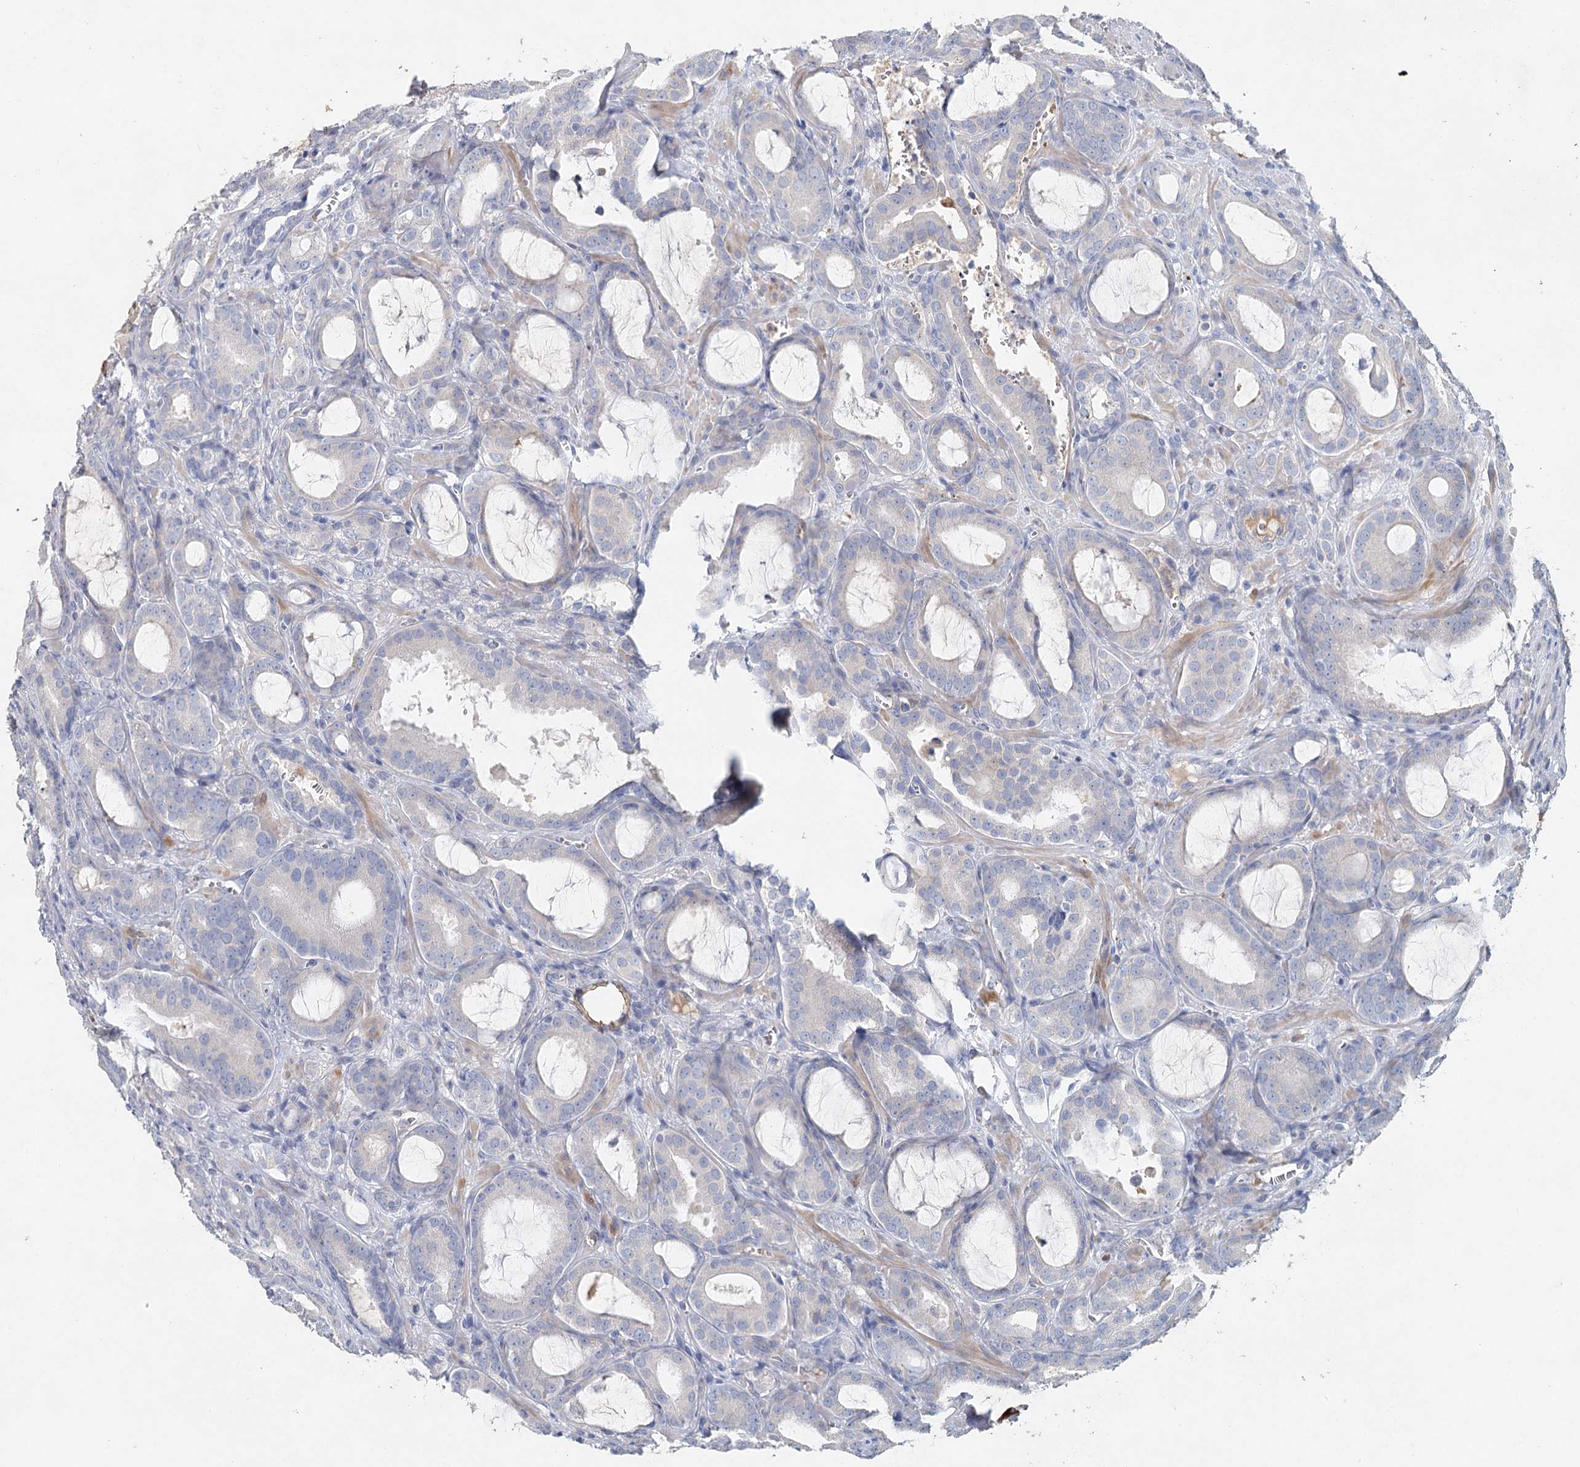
{"staining": {"intensity": "negative", "quantity": "none", "location": "none"}, "tissue": "prostate cancer", "cell_type": "Tumor cells", "image_type": "cancer", "snomed": [{"axis": "morphology", "description": "Adenocarcinoma, High grade"}, {"axis": "topography", "description": "Prostate"}], "caption": "This is a image of immunohistochemistry staining of prostate cancer (high-grade adenocarcinoma), which shows no expression in tumor cells.", "gene": "MYL6B", "patient": {"sex": "male", "age": 72}}